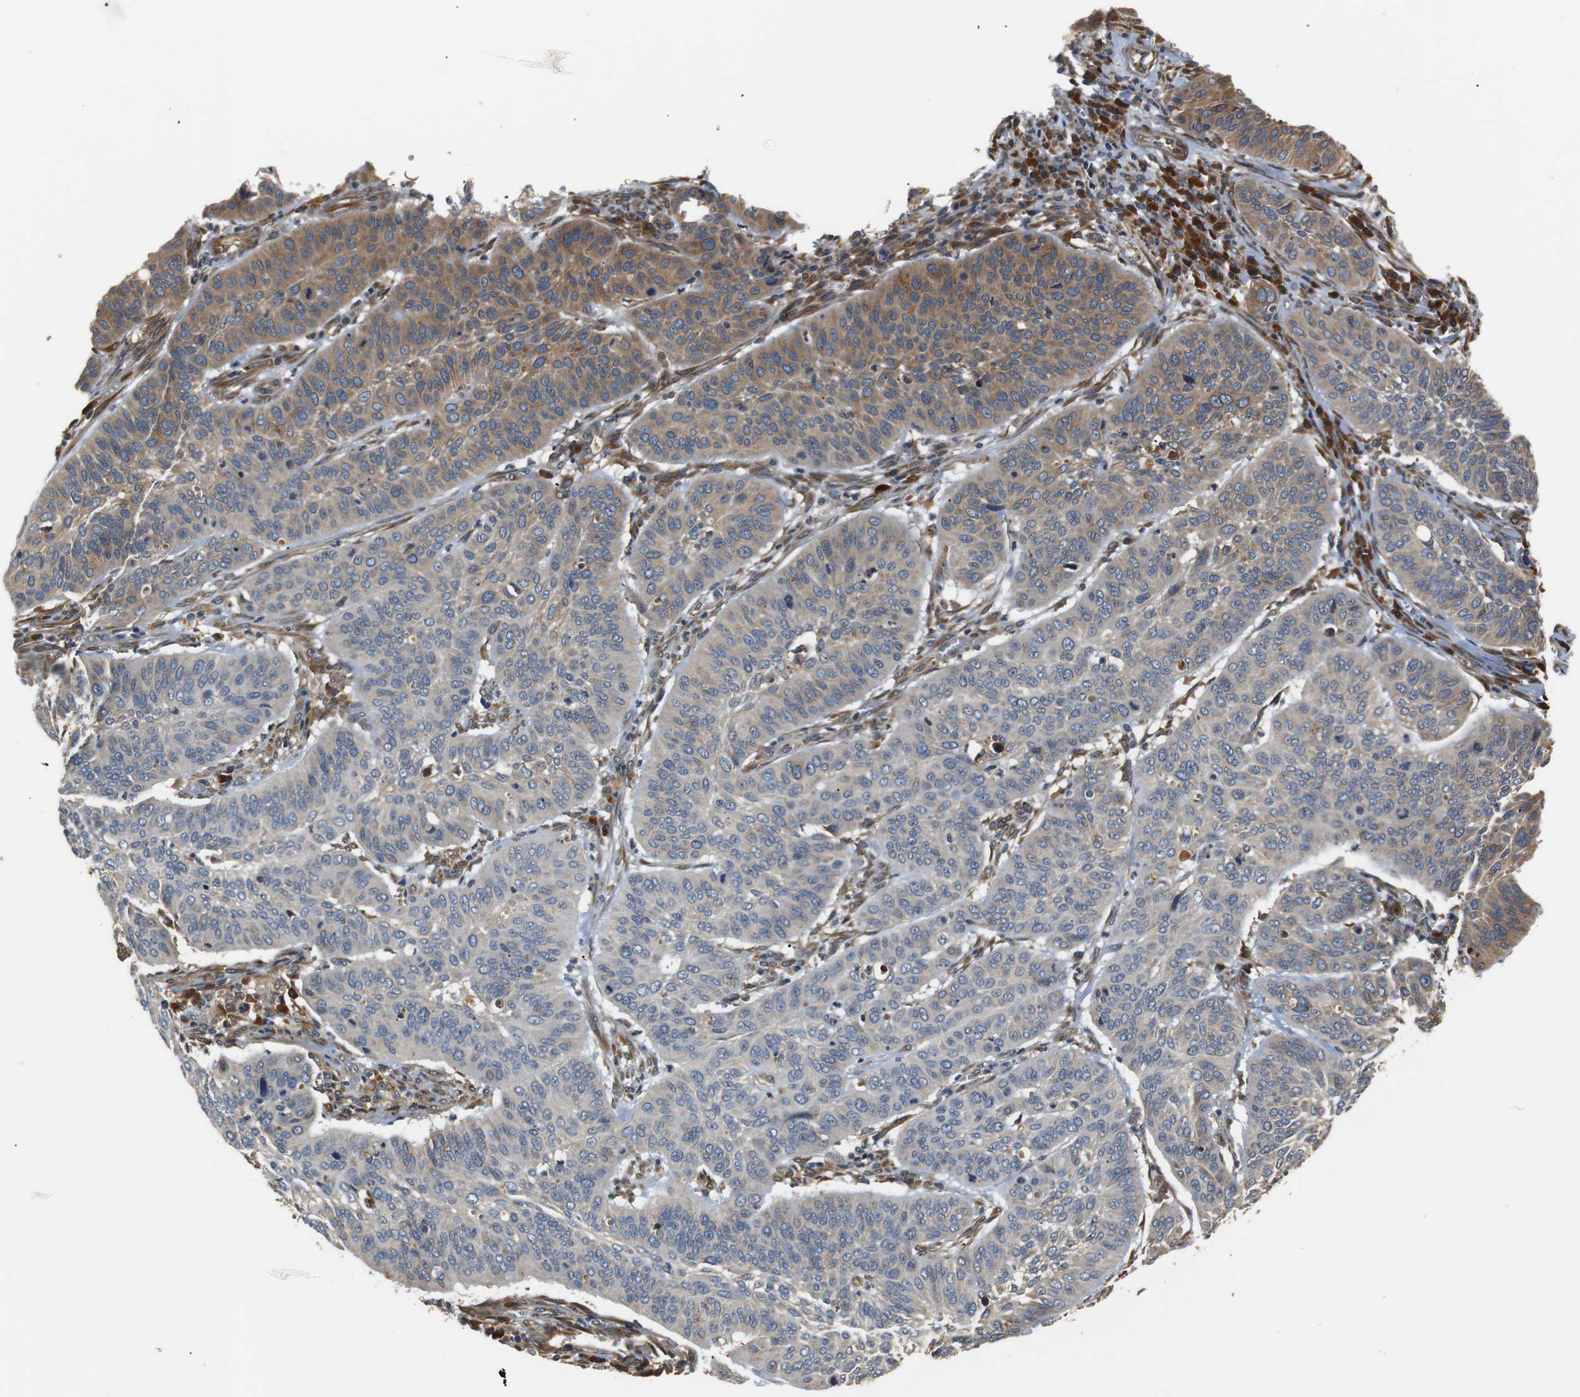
{"staining": {"intensity": "moderate", "quantity": "<25%", "location": "cytoplasmic/membranous"}, "tissue": "cervical cancer", "cell_type": "Tumor cells", "image_type": "cancer", "snomed": [{"axis": "morphology", "description": "Squamous cell carcinoma, NOS"}, {"axis": "topography", "description": "Cervix"}], "caption": "A brown stain labels moderate cytoplasmic/membranous staining of a protein in human squamous cell carcinoma (cervical) tumor cells.", "gene": "TMED2", "patient": {"sex": "female", "age": 39}}